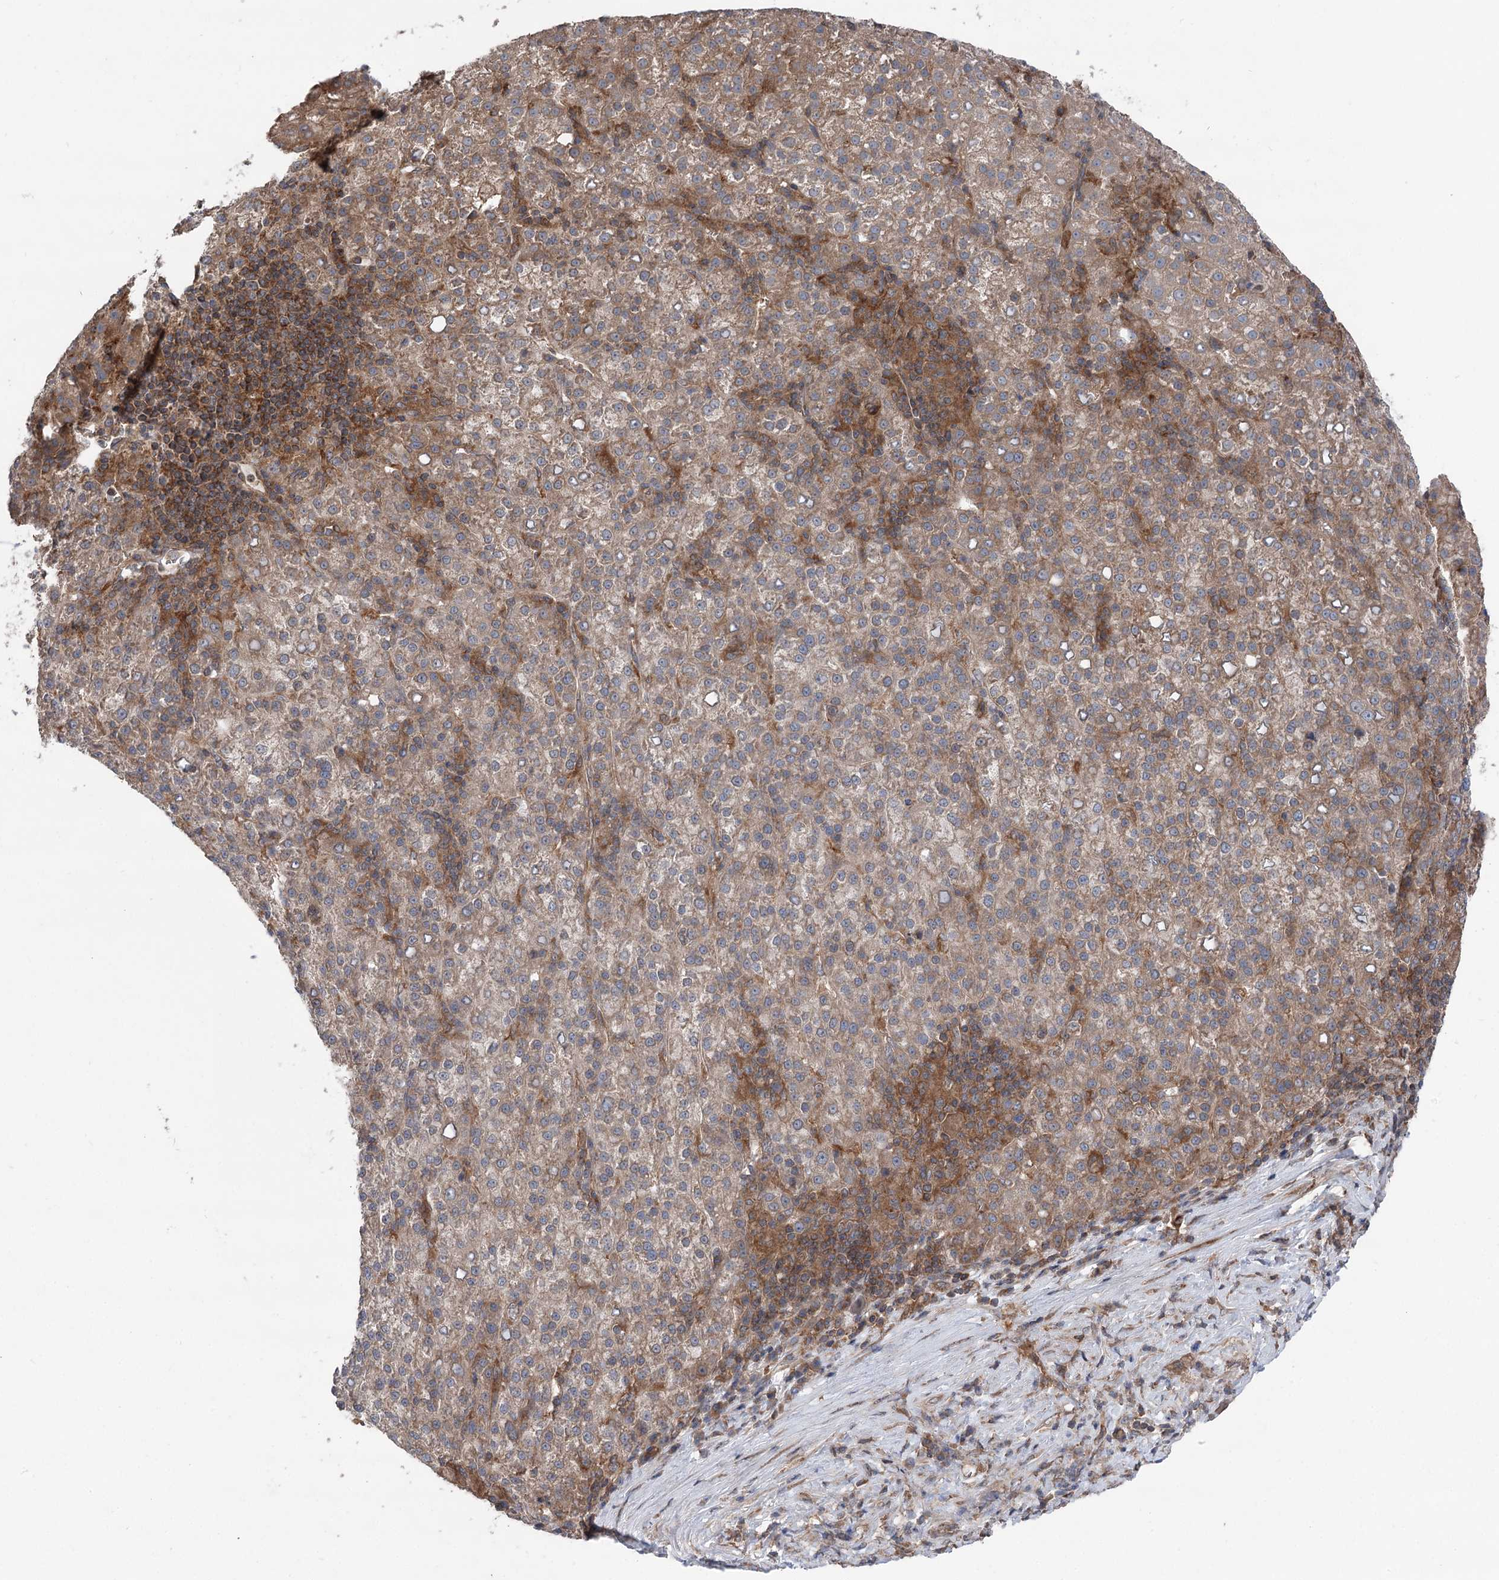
{"staining": {"intensity": "weak", "quantity": ">75%", "location": "cytoplasmic/membranous"}, "tissue": "liver cancer", "cell_type": "Tumor cells", "image_type": "cancer", "snomed": [{"axis": "morphology", "description": "Carcinoma, Hepatocellular, NOS"}, {"axis": "topography", "description": "Liver"}], "caption": "Liver cancer stained with a protein marker shows weak staining in tumor cells.", "gene": "PPP1R21", "patient": {"sex": "female", "age": 58}}